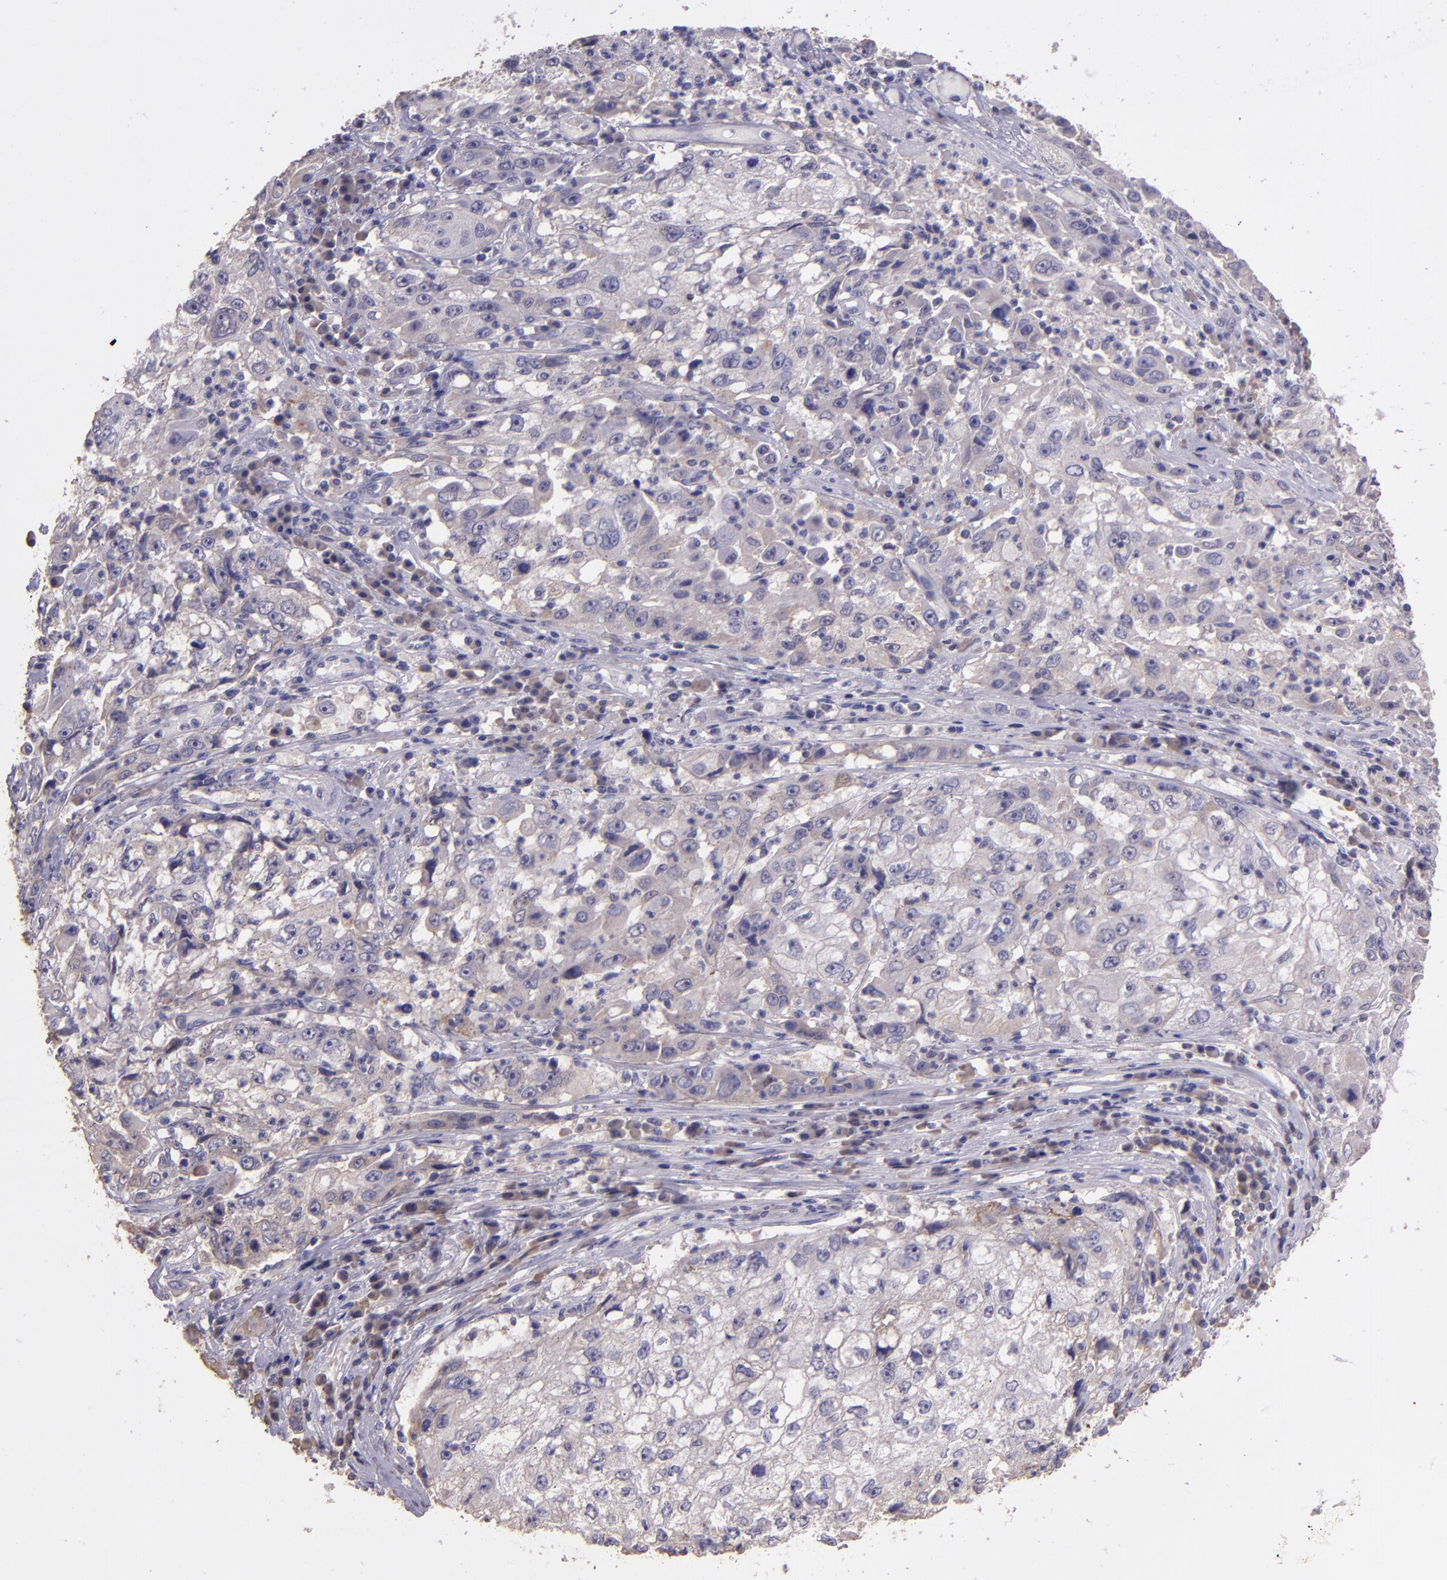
{"staining": {"intensity": "negative", "quantity": "none", "location": "none"}, "tissue": "cervical cancer", "cell_type": "Tumor cells", "image_type": "cancer", "snomed": [{"axis": "morphology", "description": "Squamous cell carcinoma, NOS"}, {"axis": "topography", "description": "Cervix"}], "caption": "Immunohistochemistry (IHC) image of neoplastic tissue: squamous cell carcinoma (cervical) stained with DAB demonstrates no significant protein staining in tumor cells.", "gene": "PAPPA", "patient": {"sex": "female", "age": 36}}